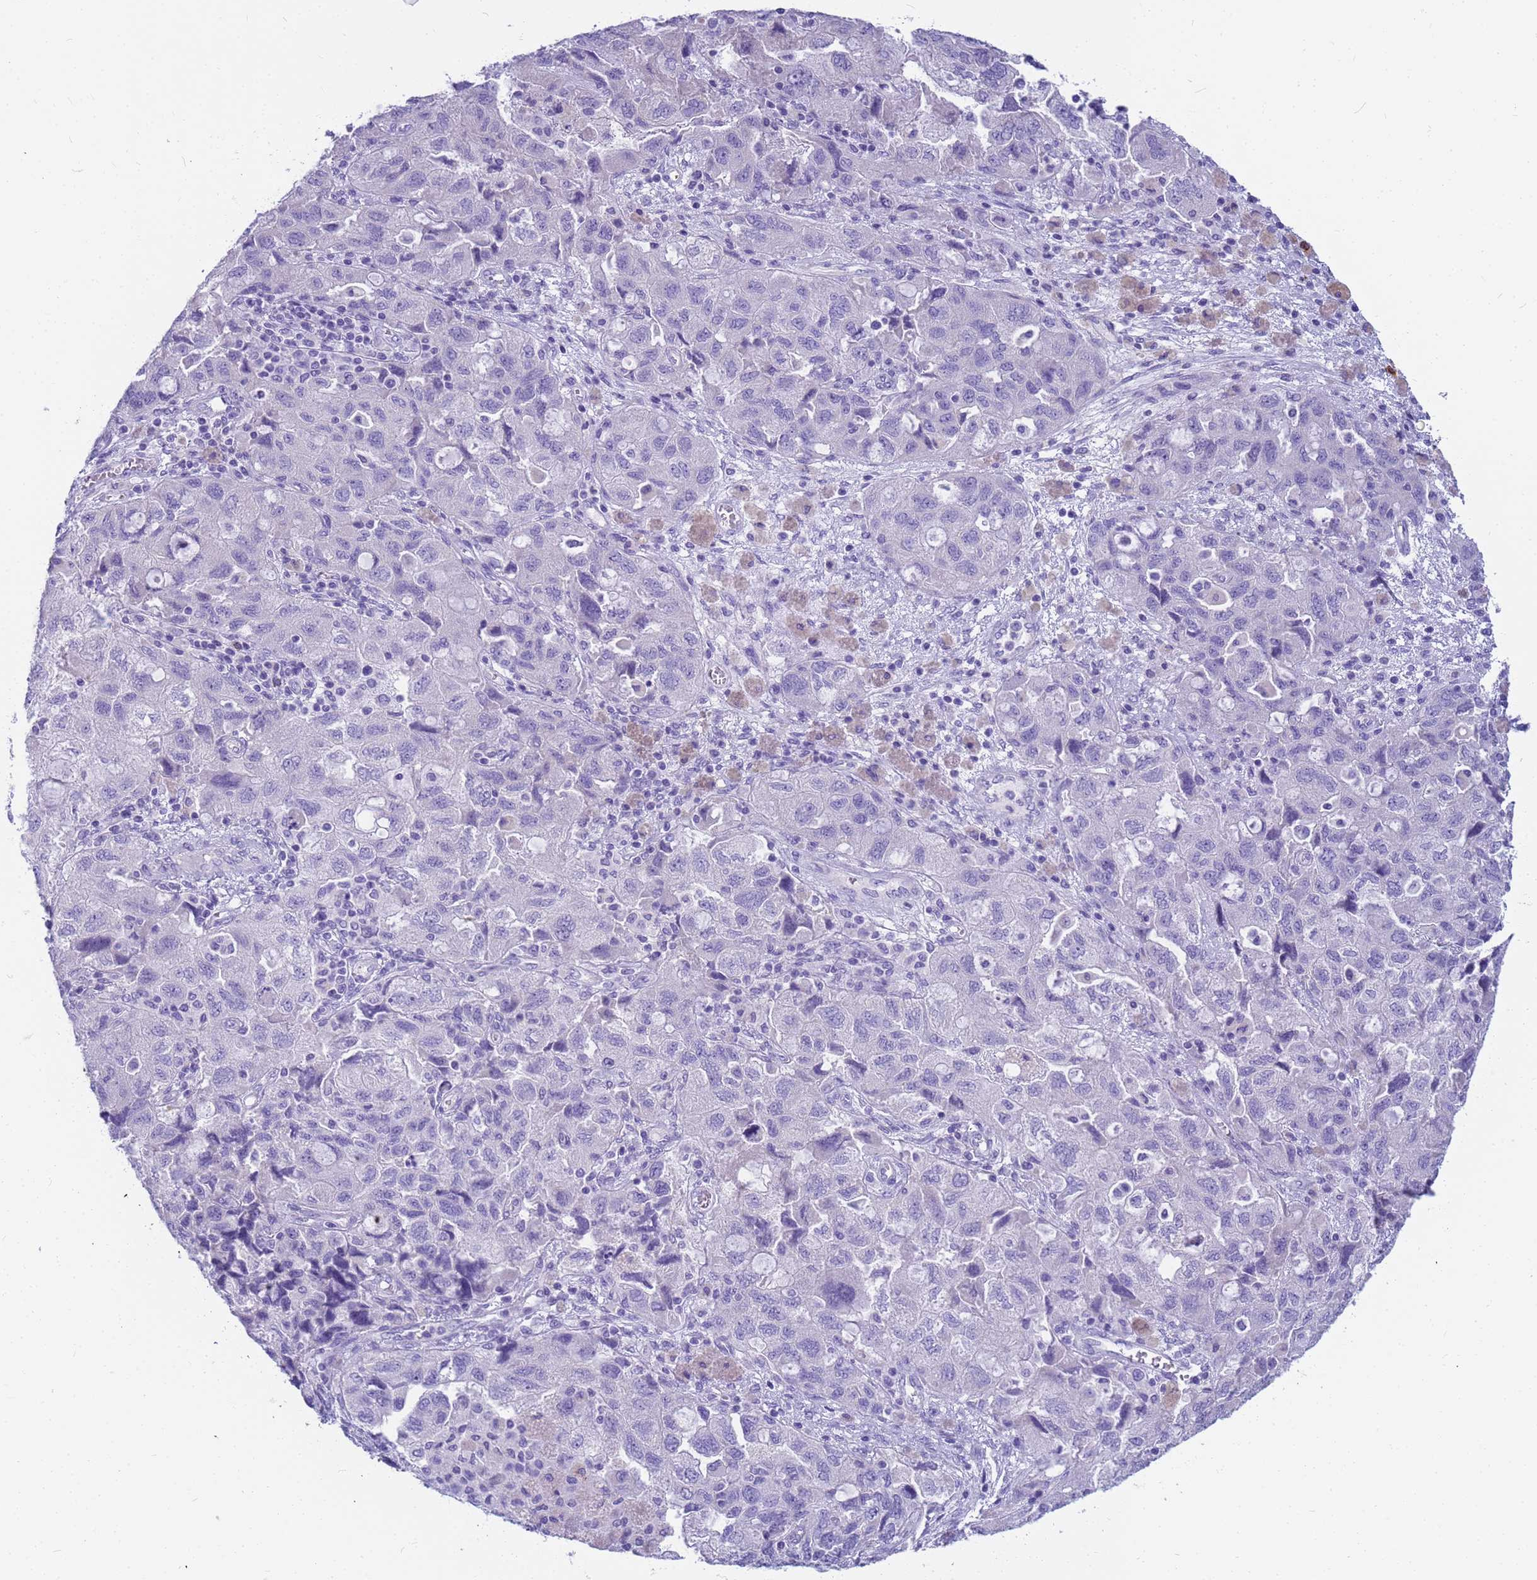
{"staining": {"intensity": "negative", "quantity": "none", "location": "none"}, "tissue": "ovarian cancer", "cell_type": "Tumor cells", "image_type": "cancer", "snomed": [{"axis": "morphology", "description": "Carcinoma, NOS"}, {"axis": "morphology", "description": "Cystadenocarcinoma, serous, NOS"}, {"axis": "topography", "description": "Ovary"}], "caption": "The histopathology image demonstrates no significant positivity in tumor cells of serous cystadenocarcinoma (ovarian). (Stains: DAB IHC with hematoxylin counter stain, Microscopy: brightfield microscopy at high magnification).", "gene": "RNASE2", "patient": {"sex": "female", "age": 69}}